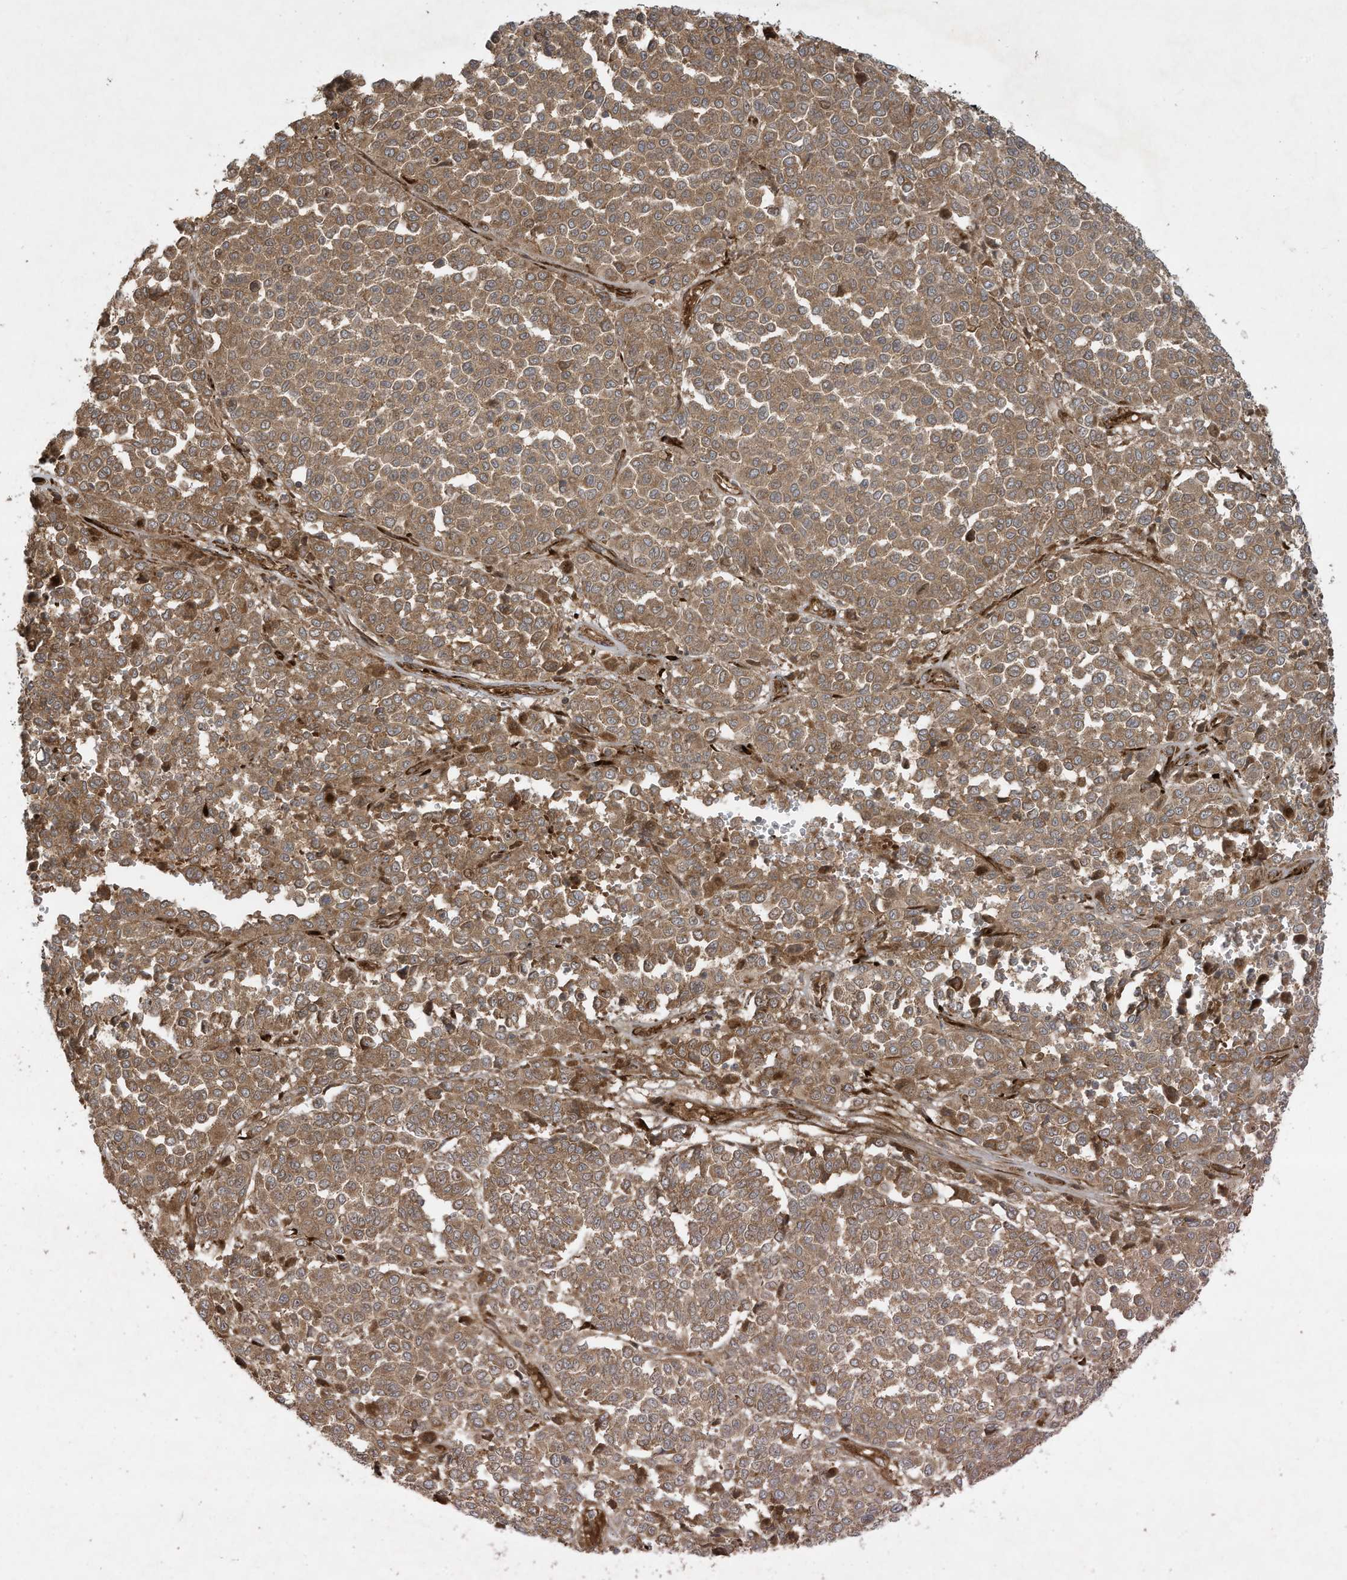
{"staining": {"intensity": "moderate", "quantity": ">75%", "location": "cytoplasmic/membranous"}, "tissue": "melanoma", "cell_type": "Tumor cells", "image_type": "cancer", "snomed": [{"axis": "morphology", "description": "Malignant melanoma, Metastatic site"}, {"axis": "topography", "description": "Pancreas"}], "caption": "Immunohistochemical staining of malignant melanoma (metastatic site) shows medium levels of moderate cytoplasmic/membranous protein expression in approximately >75% of tumor cells.", "gene": "DDIT4", "patient": {"sex": "female", "age": 30}}